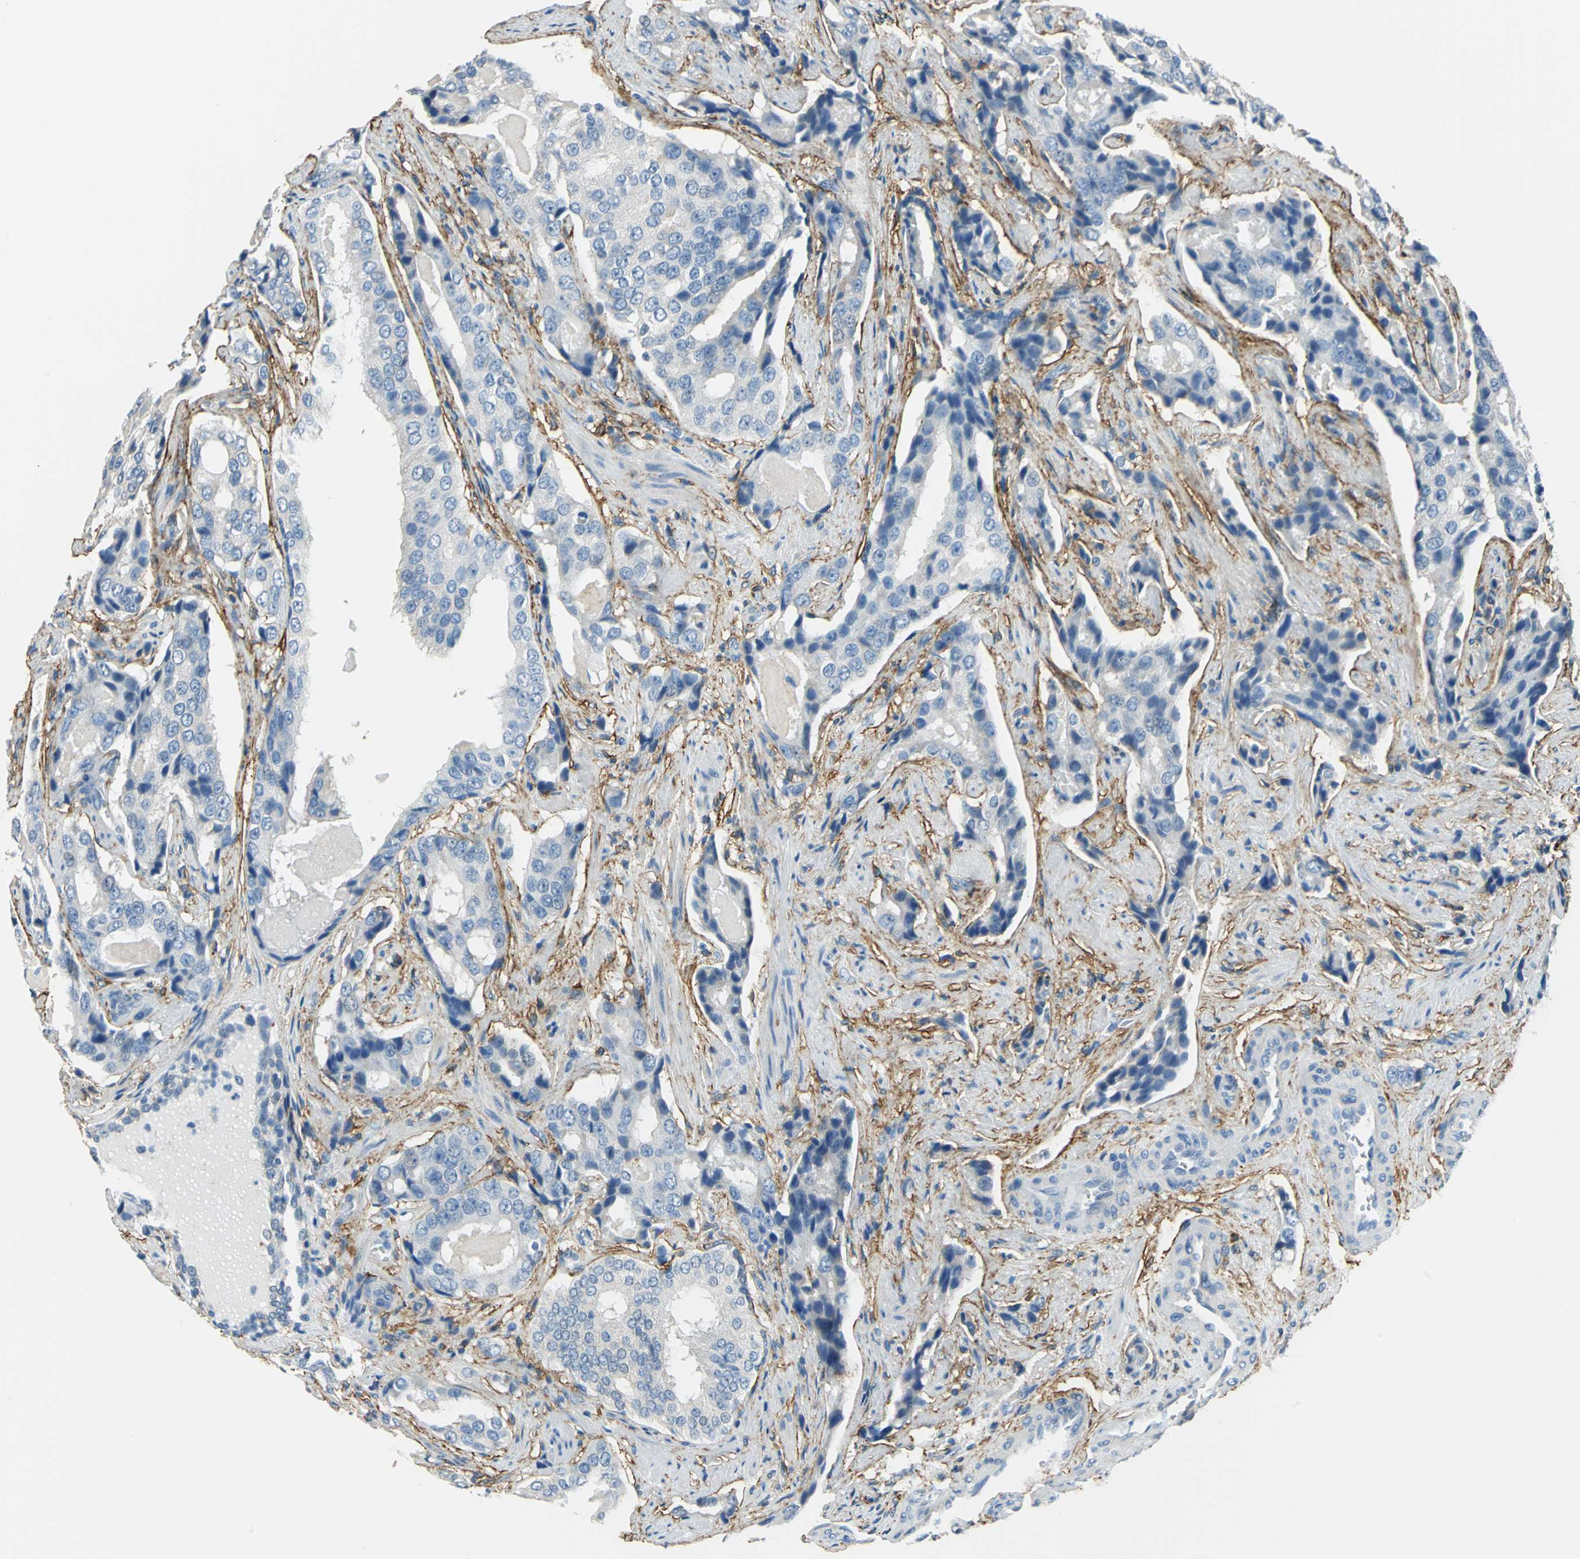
{"staining": {"intensity": "negative", "quantity": "none", "location": "none"}, "tissue": "prostate cancer", "cell_type": "Tumor cells", "image_type": "cancer", "snomed": [{"axis": "morphology", "description": "Adenocarcinoma, High grade"}, {"axis": "topography", "description": "Prostate"}], "caption": "This is an immunohistochemistry (IHC) micrograph of human prostate cancer. There is no expression in tumor cells.", "gene": "AKAP12", "patient": {"sex": "male", "age": 58}}